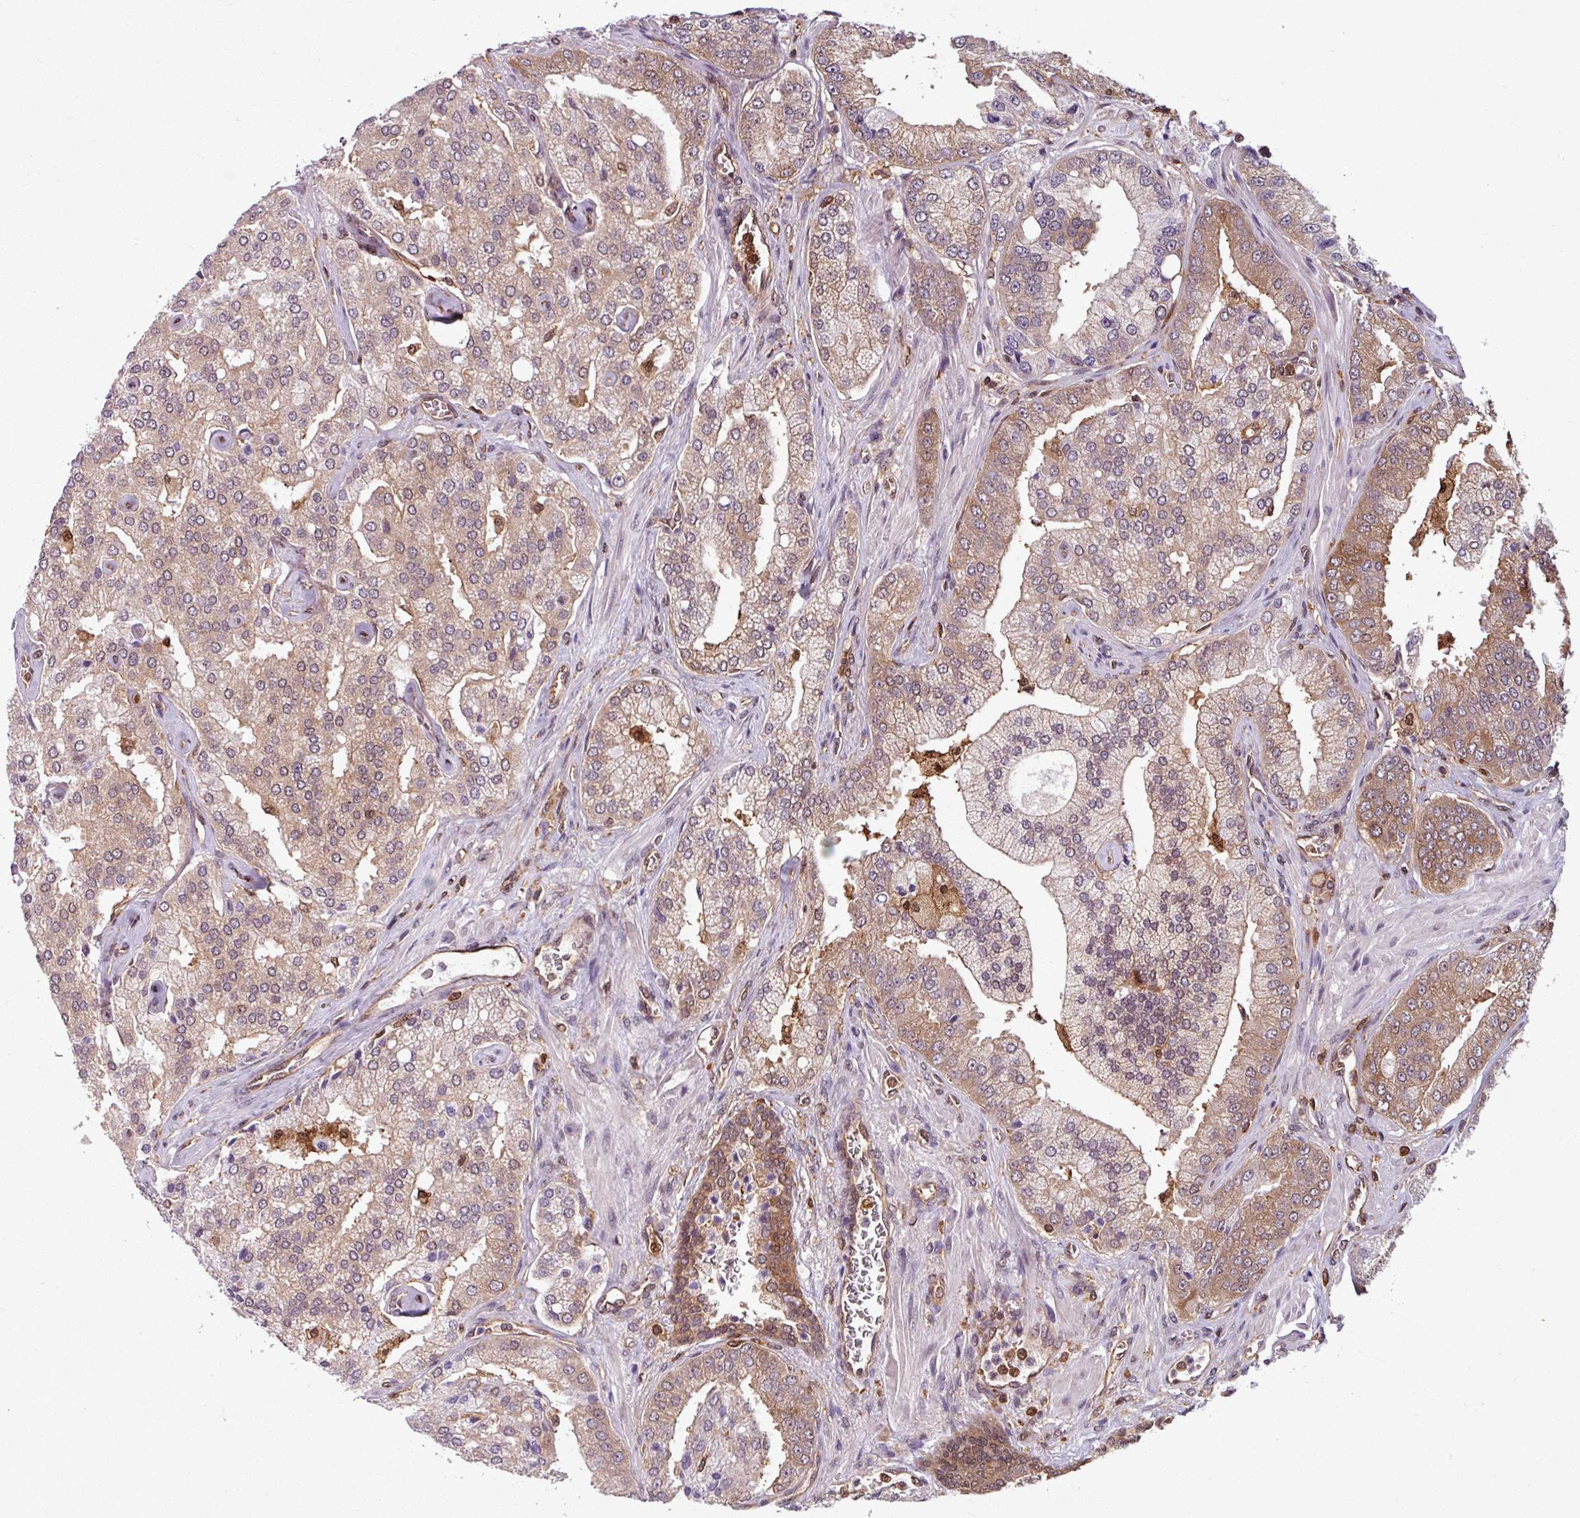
{"staining": {"intensity": "weak", "quantity": ">75%", "location": "cytoplasmic/membranous"}, "tissue": "prostate cancer", "cell_type": "Tumor cells", "image_type": "cancer", "snomed": [{"axis": "morphology", "description": "Adenocarcinoma, High grade"}, {"axis": "topography", "description": "Prostate"}], "caption": "There is low levels of weak cytoplasmic/membranous expression in tumor cells of prostate cancer, as demonstrated by immunohistochemical staining (brown color).", "gene": "KCTD11", "patient": {"sex": "male", "age": 68}}